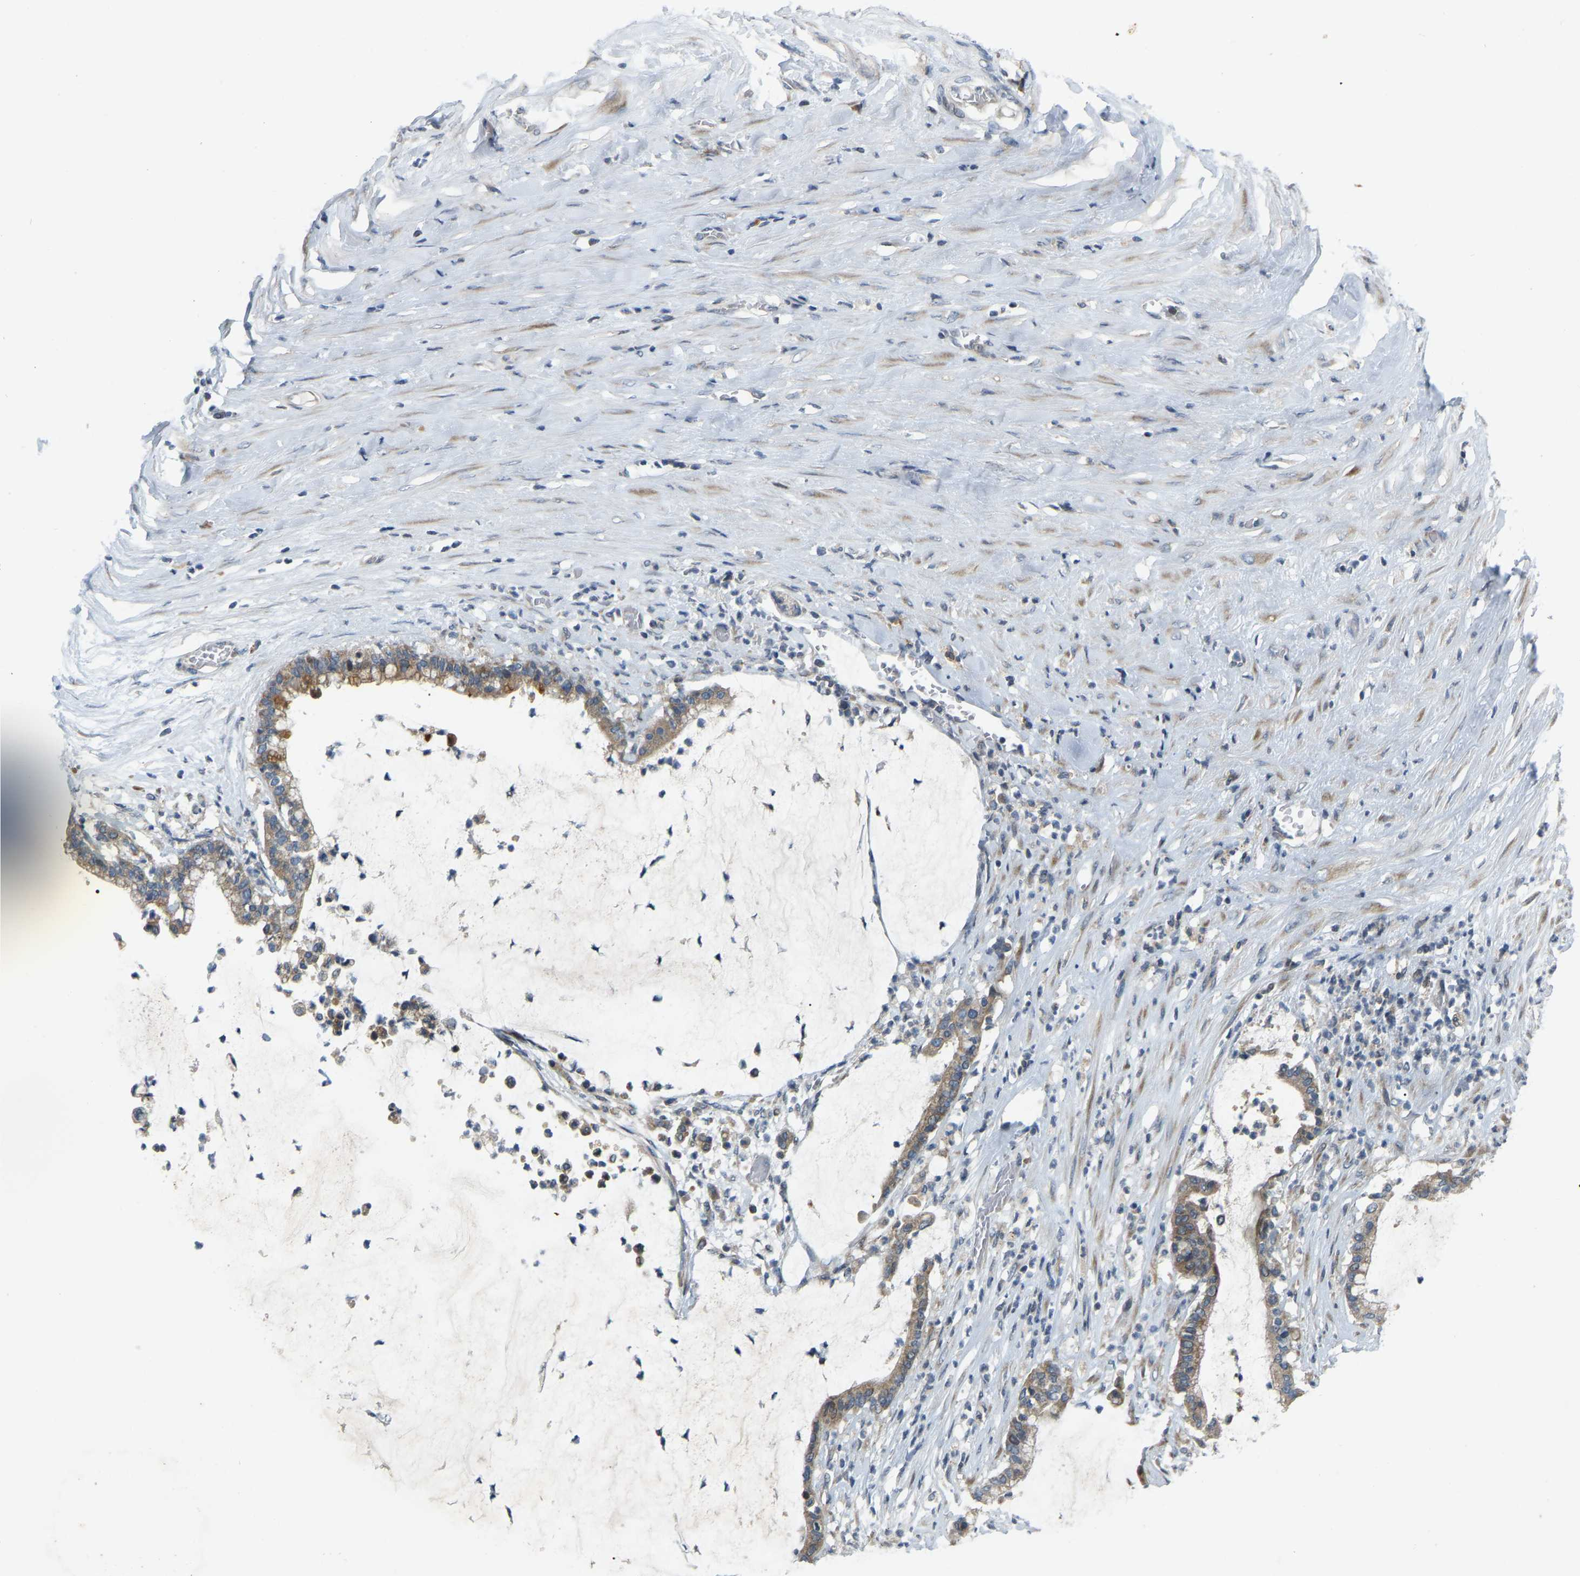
{"staining": {"intensity": "moderate", "quantity": ">75%", "location": "cytoplasmic/membranous"}, "tissue": "pancreatic cancer", "cell_type": "Tumor cells", "image_type": "cancer", "snomed": [{"axis": "morphology", "description": "Adenocarcinoma, NOS"}, {"axis": "topography", "description": "Pancreas"}], "caption": "Immunohistochemical staining of human pancreatic adenocarcinoma exhibits moderate cytoplasmic/membranous protein positivity in about >75% of tumor cells.", "gene": "PARL", "patient": {"sex": "male", "age": 41}}